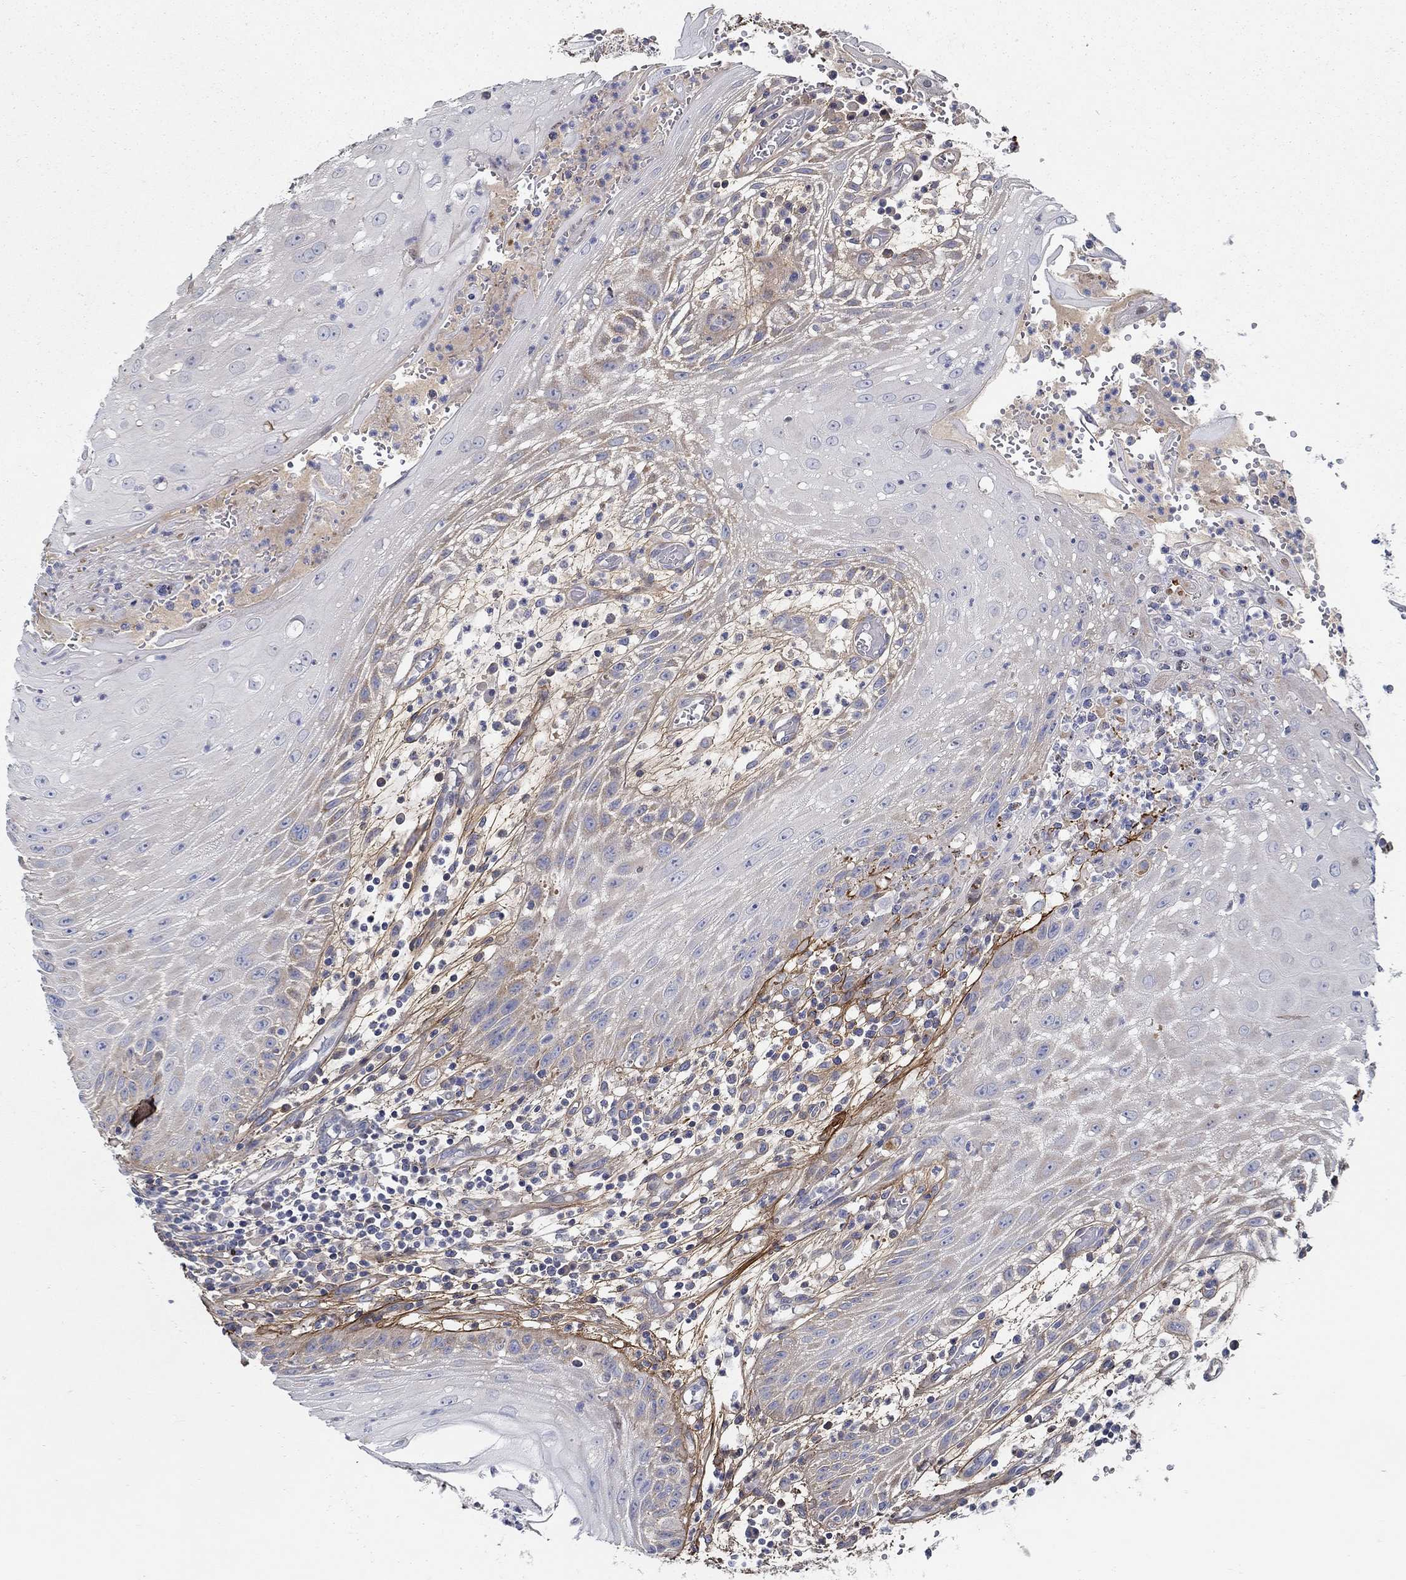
{"staining": {"intensity": "weak", "quantity": "<25%", "location": "cytoplasmic/membranous"}, "tissue": "head and neck cancer", "cell_type": "Tumor cells", "image_type": "cancer", "snomed": [{"axis": "morphology", "description": "Squamous cell carcinoma, NOS"}, {"axis": "topography", "description": "Oral tissue"}, {"axis": "topography", "description": "Head-Neck"}], "caption": "This is an immunohistochemistry (IHC) micrograph of head and neck squamous cell carcinoma. There is no staining in tumor cells.", "gene": "TGFBI", "patient": {"sex": "male", "age": 58}}